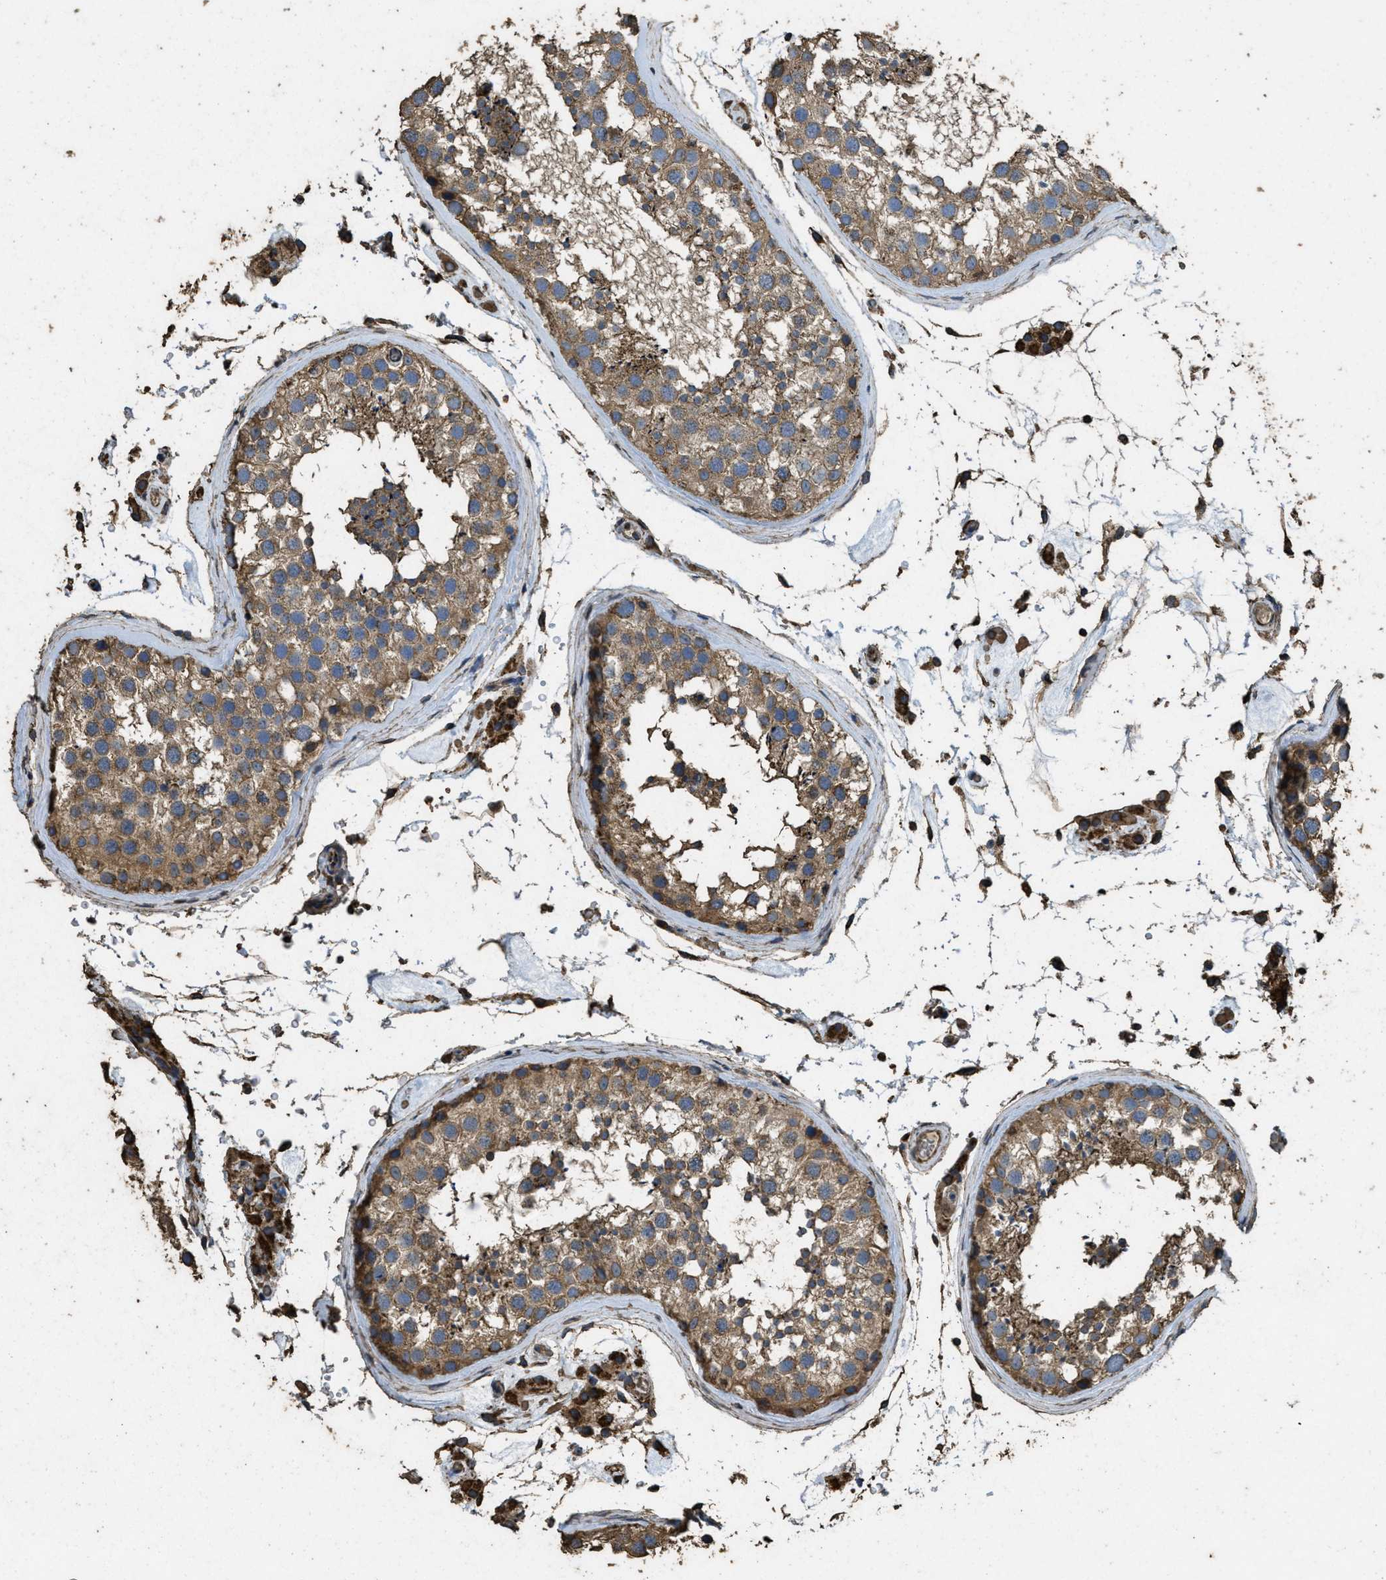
{"staining": {"intensity": "moderate", "quantity": ">75%", "location": "cytoplasmic/membranous"}, "tissue": "testis", "cell_type": "Cells in seminiferous ducts", "image_type": "normal", "snomed": [{"axis": "morphology", "description": "Normal tissue, NOS"}, {"axis": "topography", "description": "Testis"}], "caption": "The image displays a brown stain indicating the presence of a protein in the cytoplasmic/membranous of cells in seminiferous ducts in testis.", "gene": "CYRIA", "patient": {"sex": "male", "age": 46}}